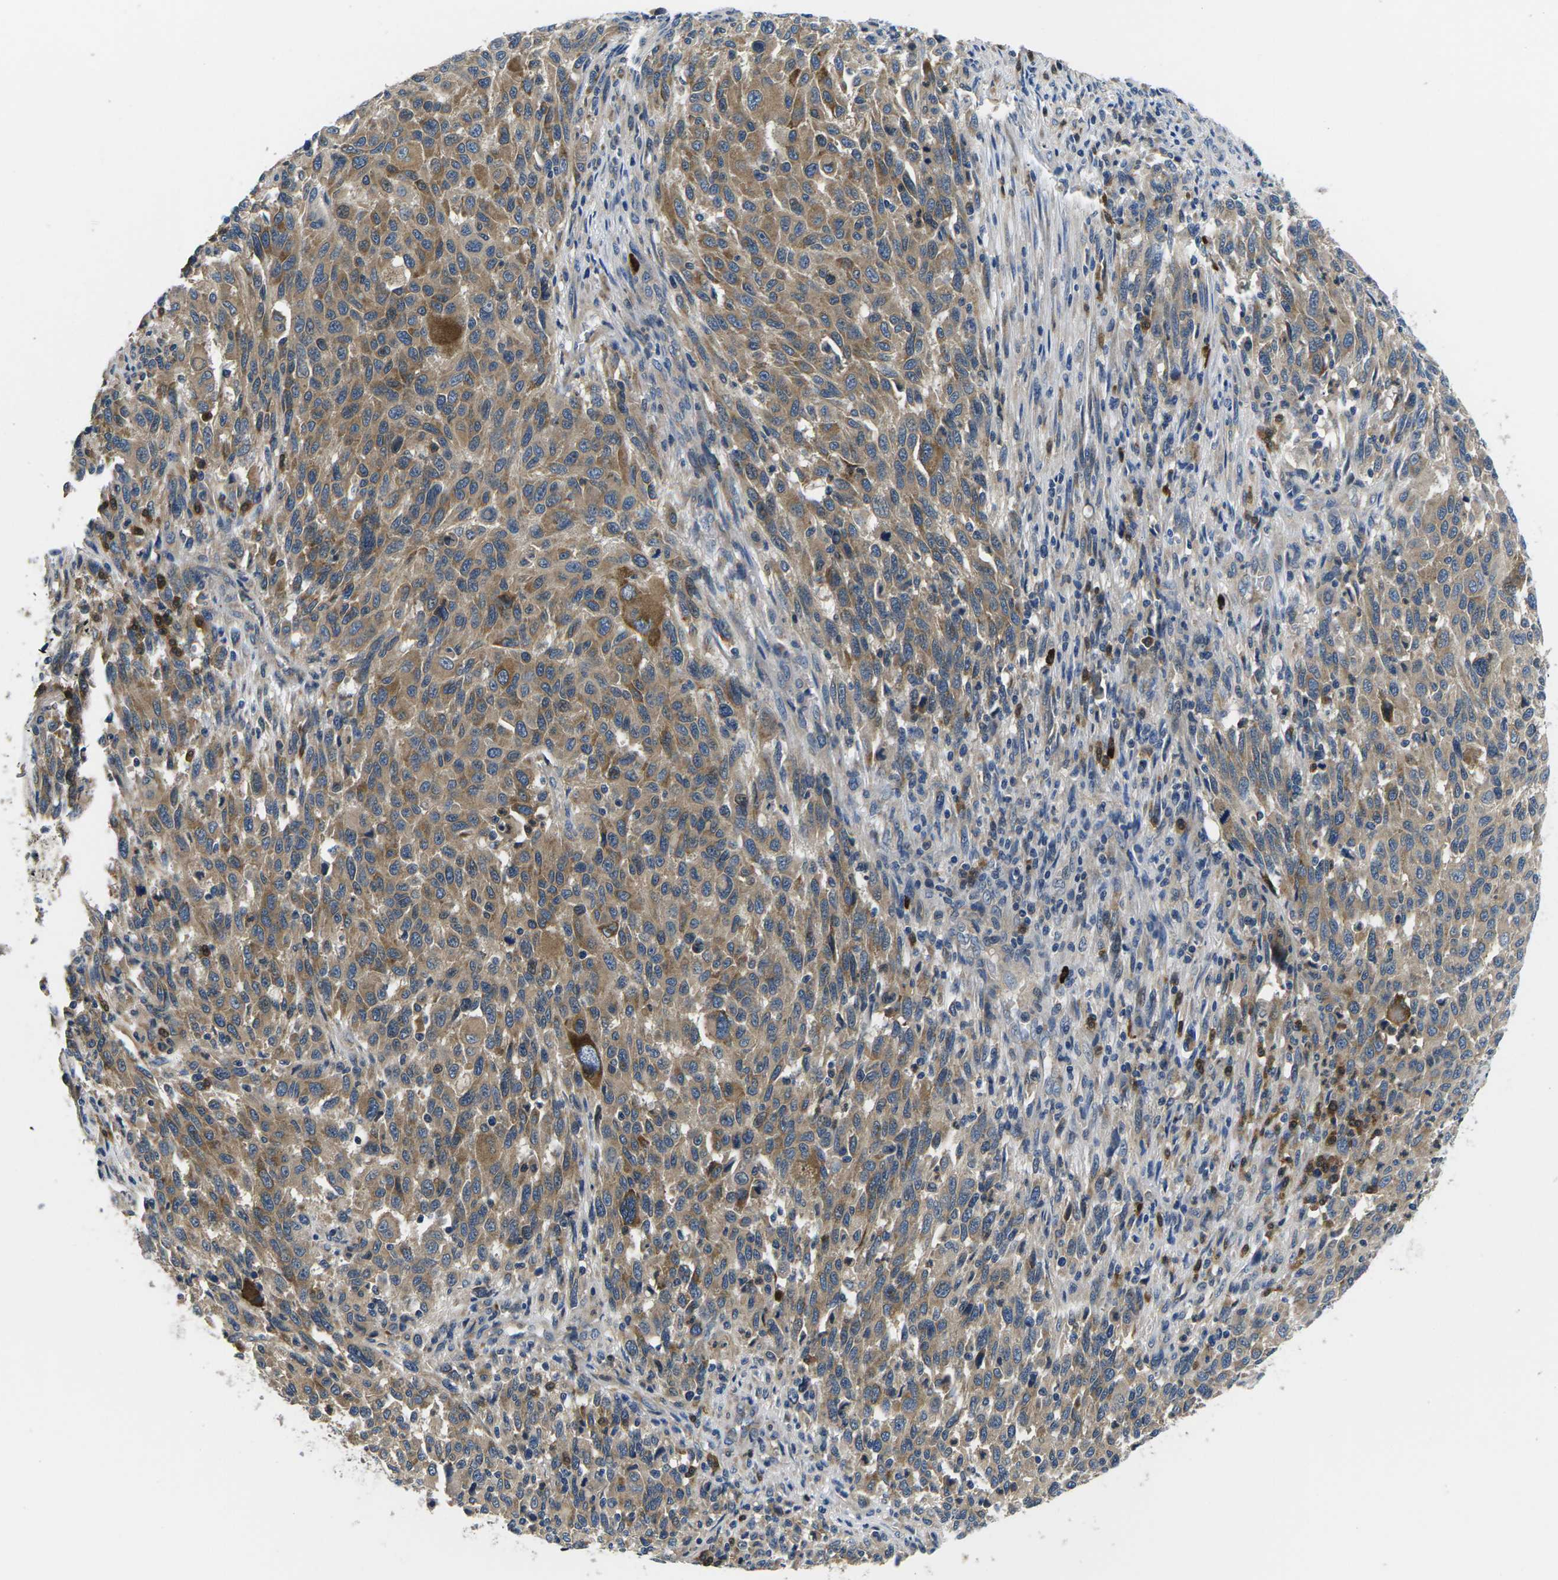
{"staining": {"intensity": "moderate", "quantity": ">75%", "location": "cytoplasmic/membranous"}, "tissue": "melanoma", "cell_type": "Tumor cells", "image_type": "cancer", "snomed": [{"axis": "morphology", "description": "Malignant melanoma, Metastatic site"}, {"axis": "topography", "description": "Lymph node"}], "caption": "Immunohistochemical staining of human melanoma exhibits medium levels of moderate cytoplasmic/membranous positivity in about >75% of tumor cells.", "gene": "PLCE1", "patient": {"sex": "male", "age": 61}}